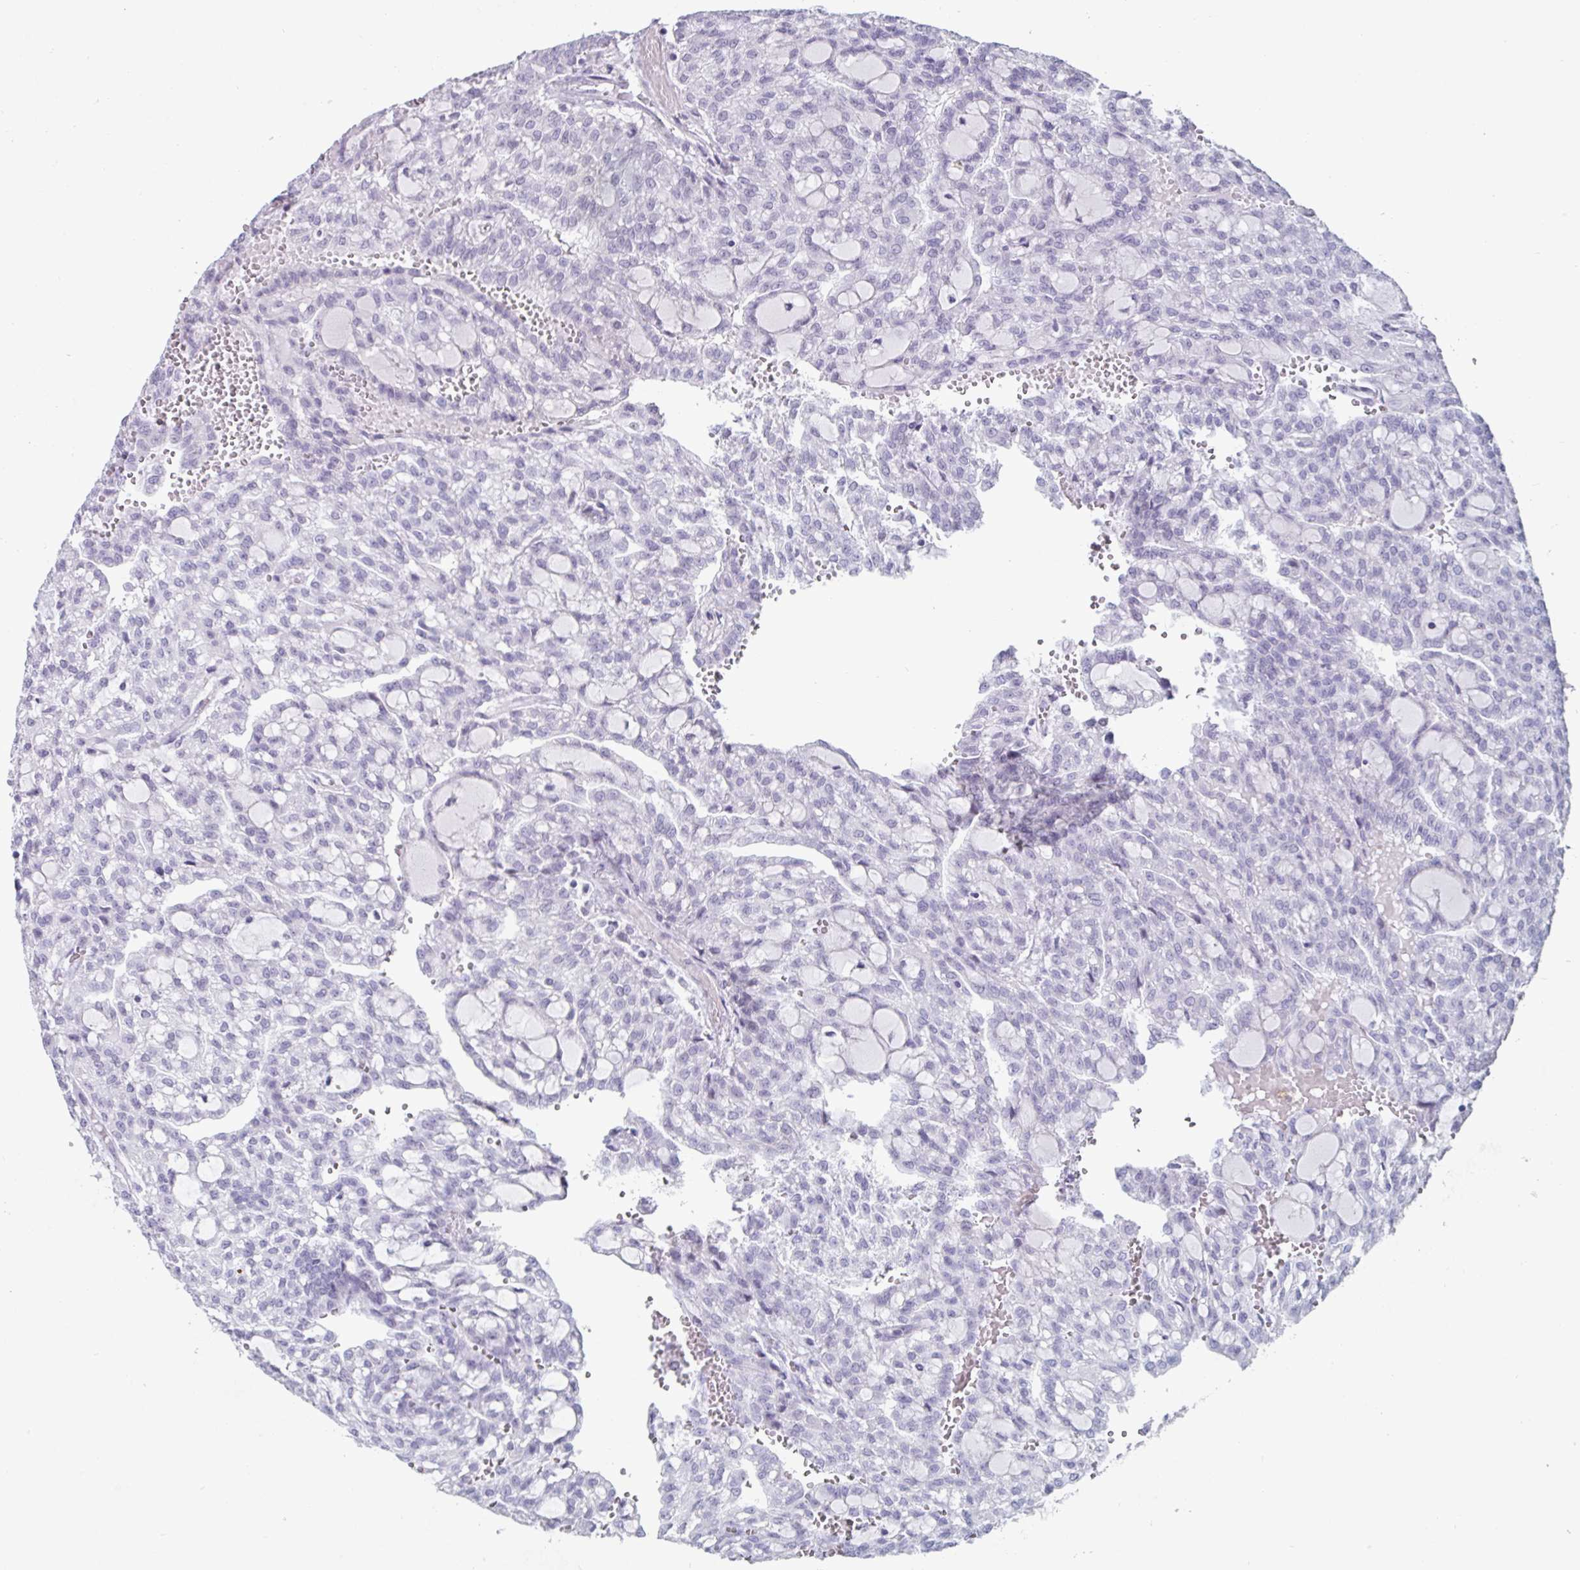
{"staining": {"intensity": "negative", "quantity": "none", "location": "none"}, "tissue": "renal cancer", "cell_type": "Tumor cells", "image_type": "cancer", "snomed": [{"axis": "morphology", "description": "Adenocarcinoma, NOS"}, {"axis": "topography", "description": "Kidney"}], "caption": "IHC histopathology image of neoplastic tissue: renal adenocarcinoma stained with DAB demonstrates no significant protein staining in tumor cells.", "gene": "VSIG10L", "patient": {"sex": "male", "age": 63}}